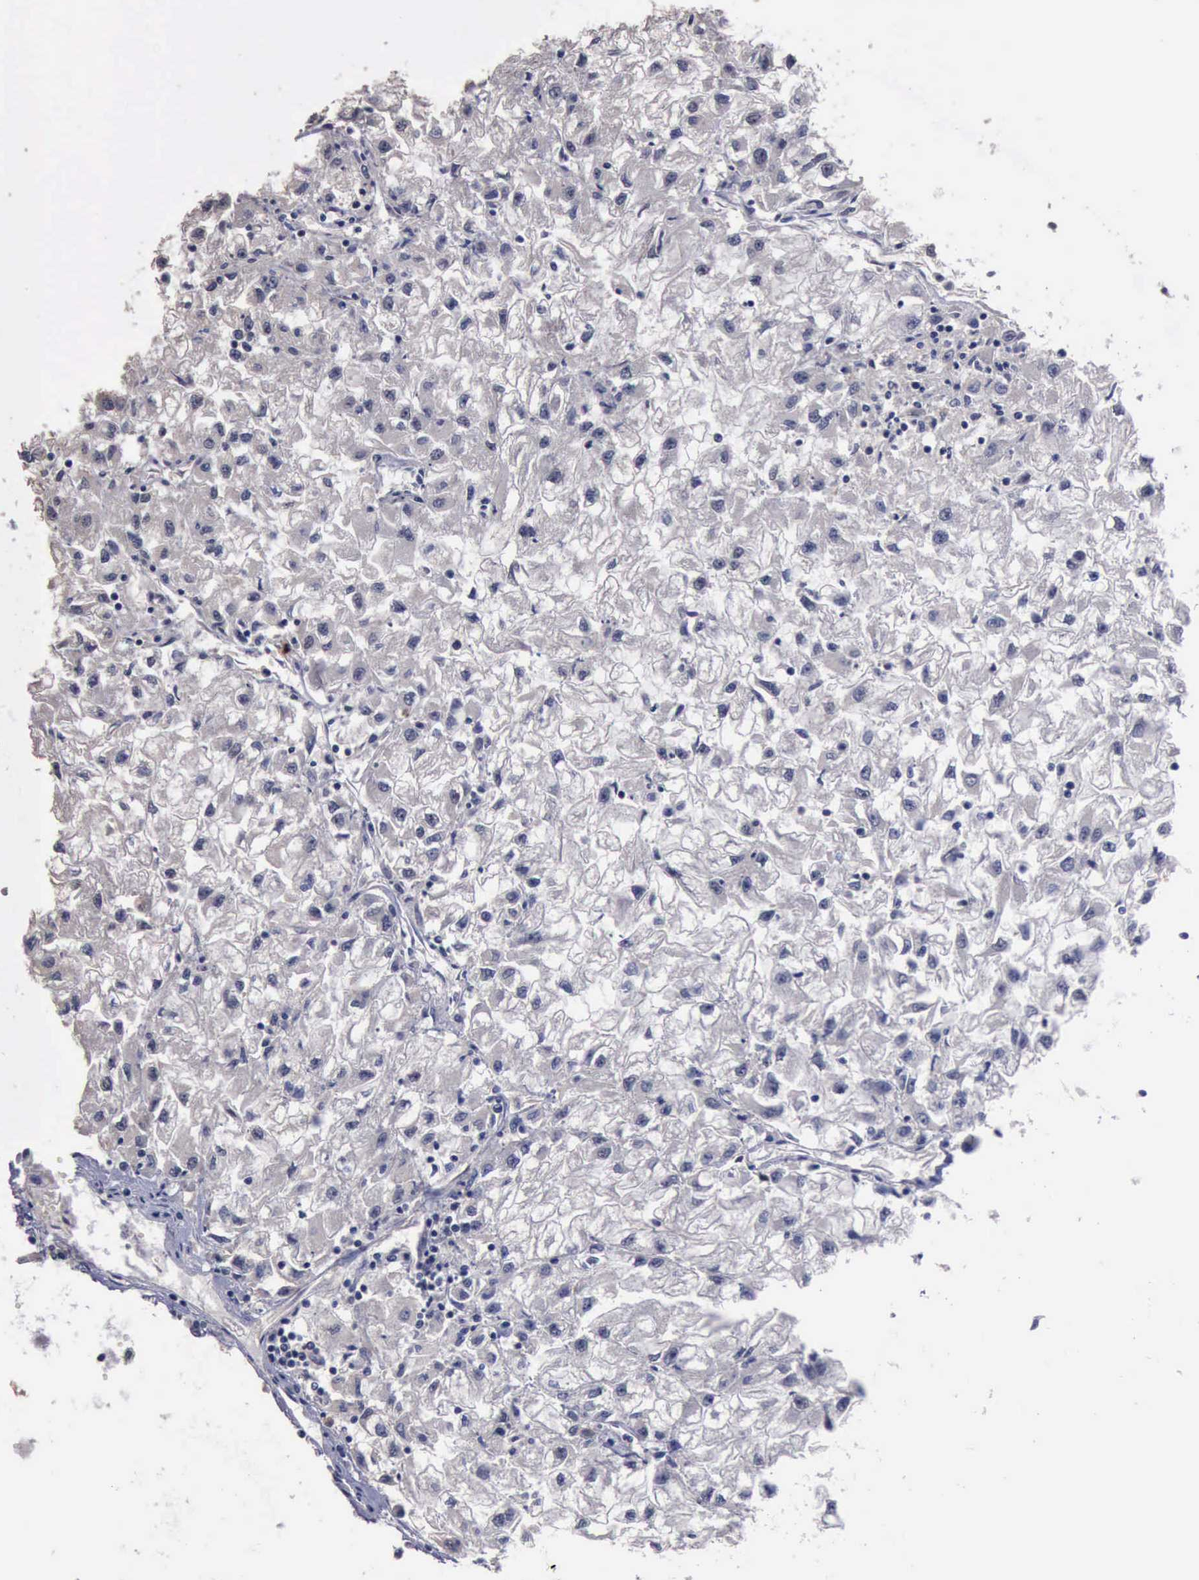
{"staining": {"intensity": "negative", "quantity": "none", "location": "none"}, "tissue": "renal cancer", "cell_type": "Tumor cells", "image_type": "cancer", "snomed": [{"axis": "morphology", "description": "Adenocarcinoma, NOS"}, {"axis": "topography", "description": "Kidney"}], "caption": "Immunohistochemical staining of human renal cancer (adenocarcinoma) shows no significant staining in tumor cells.", "gene": "CRKL", "patient": {"sex": "male", "age": 59}}